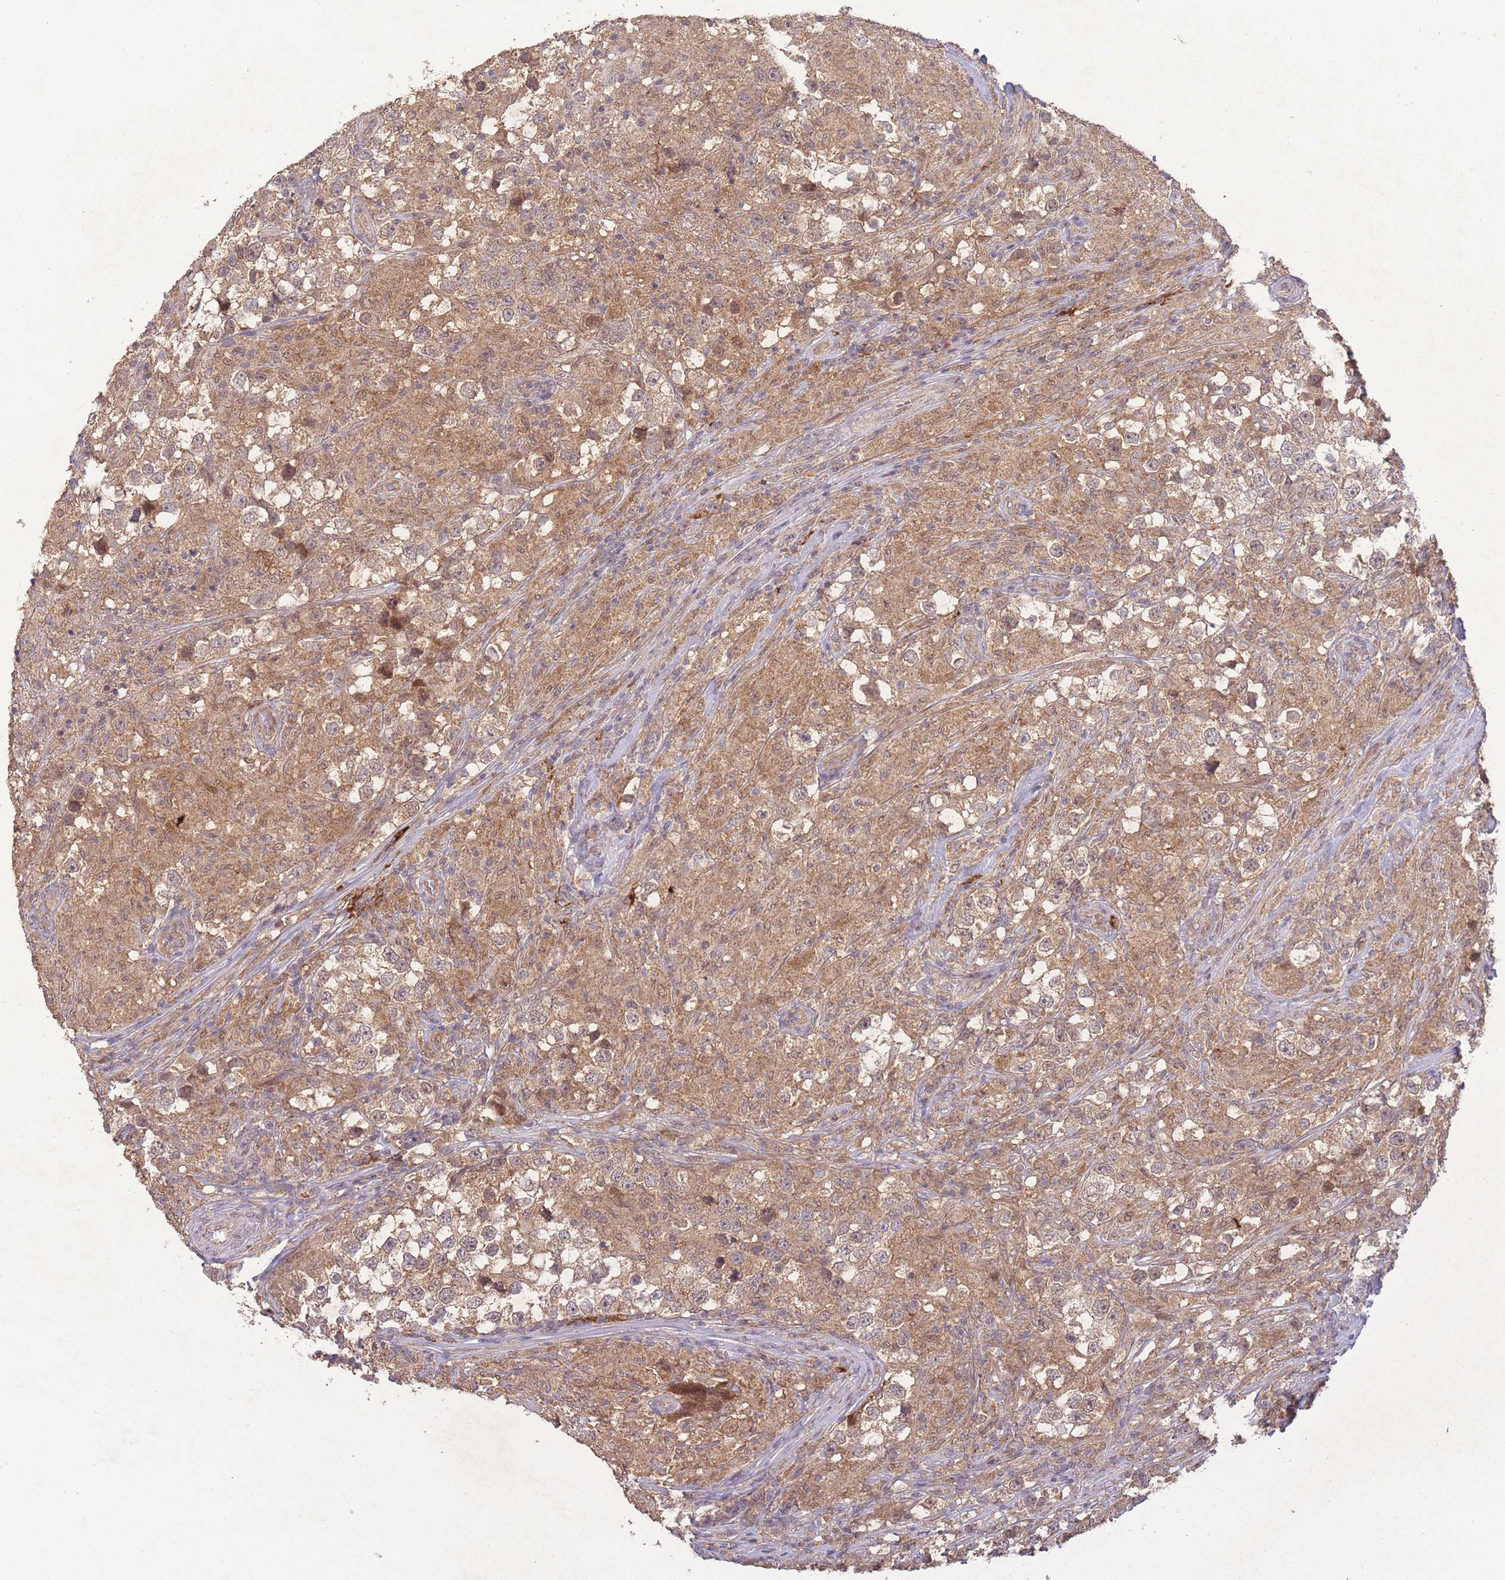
{"staining": {"intensity": "moderate", "quantity": ">75%", "location": "cytoplasmic/membranous,nuclear"}, "tissue": "testis cancer", "cell_type": "Tumor cells", "image_type": "cancer", "snomed": [{"axis": "morphology", "description": "Seminoma, NOS"}, {"axis": "topography", "description": "Testis"}], "caption": "Brown immunohistochemical staining in testis cancer shows moderate cytoplasmic/membranous and nuclear positivity in approximately >75% of tumor cells.", "gene": "RNF144B", "patient": {"sex": "male", "age": 46}}